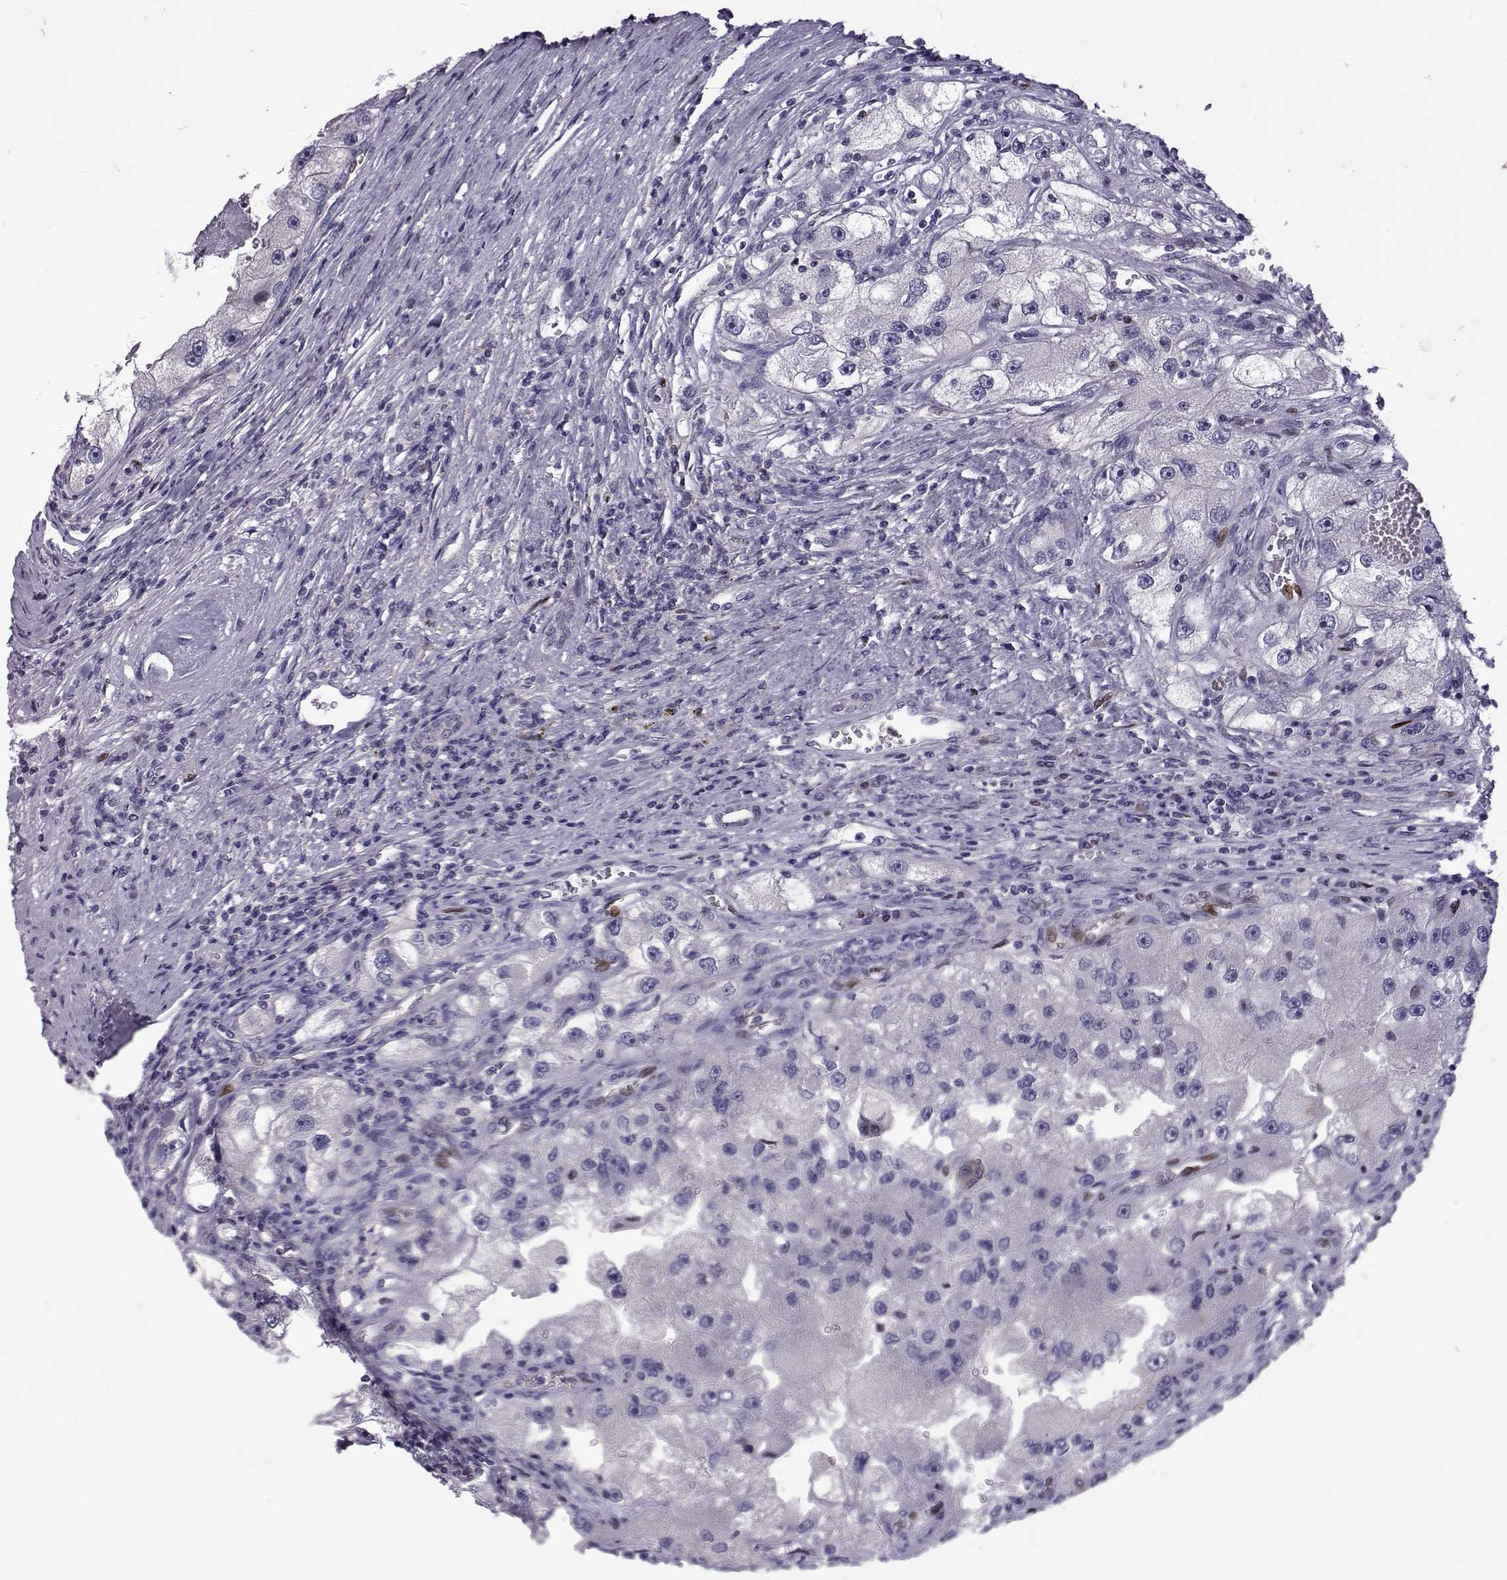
{"staining": {"intensity": "negative", "quantity": "none", "location": "none"}, "tissue": "renal cancer", "cell_type": "Tumor cells", "image_type": "cancer", "snomed": [{"axis": "morphology", "description": "Adenocarcinoma, NOS"}, {"axis": "topography", "description": "Kidney"}], "caption": "This is an immunohistochemistry image of adenocarcinoma (renal). There is no expression in tumor cells.", "gene": "TCF15", "patient": {"sex": "male", "age": 63}}